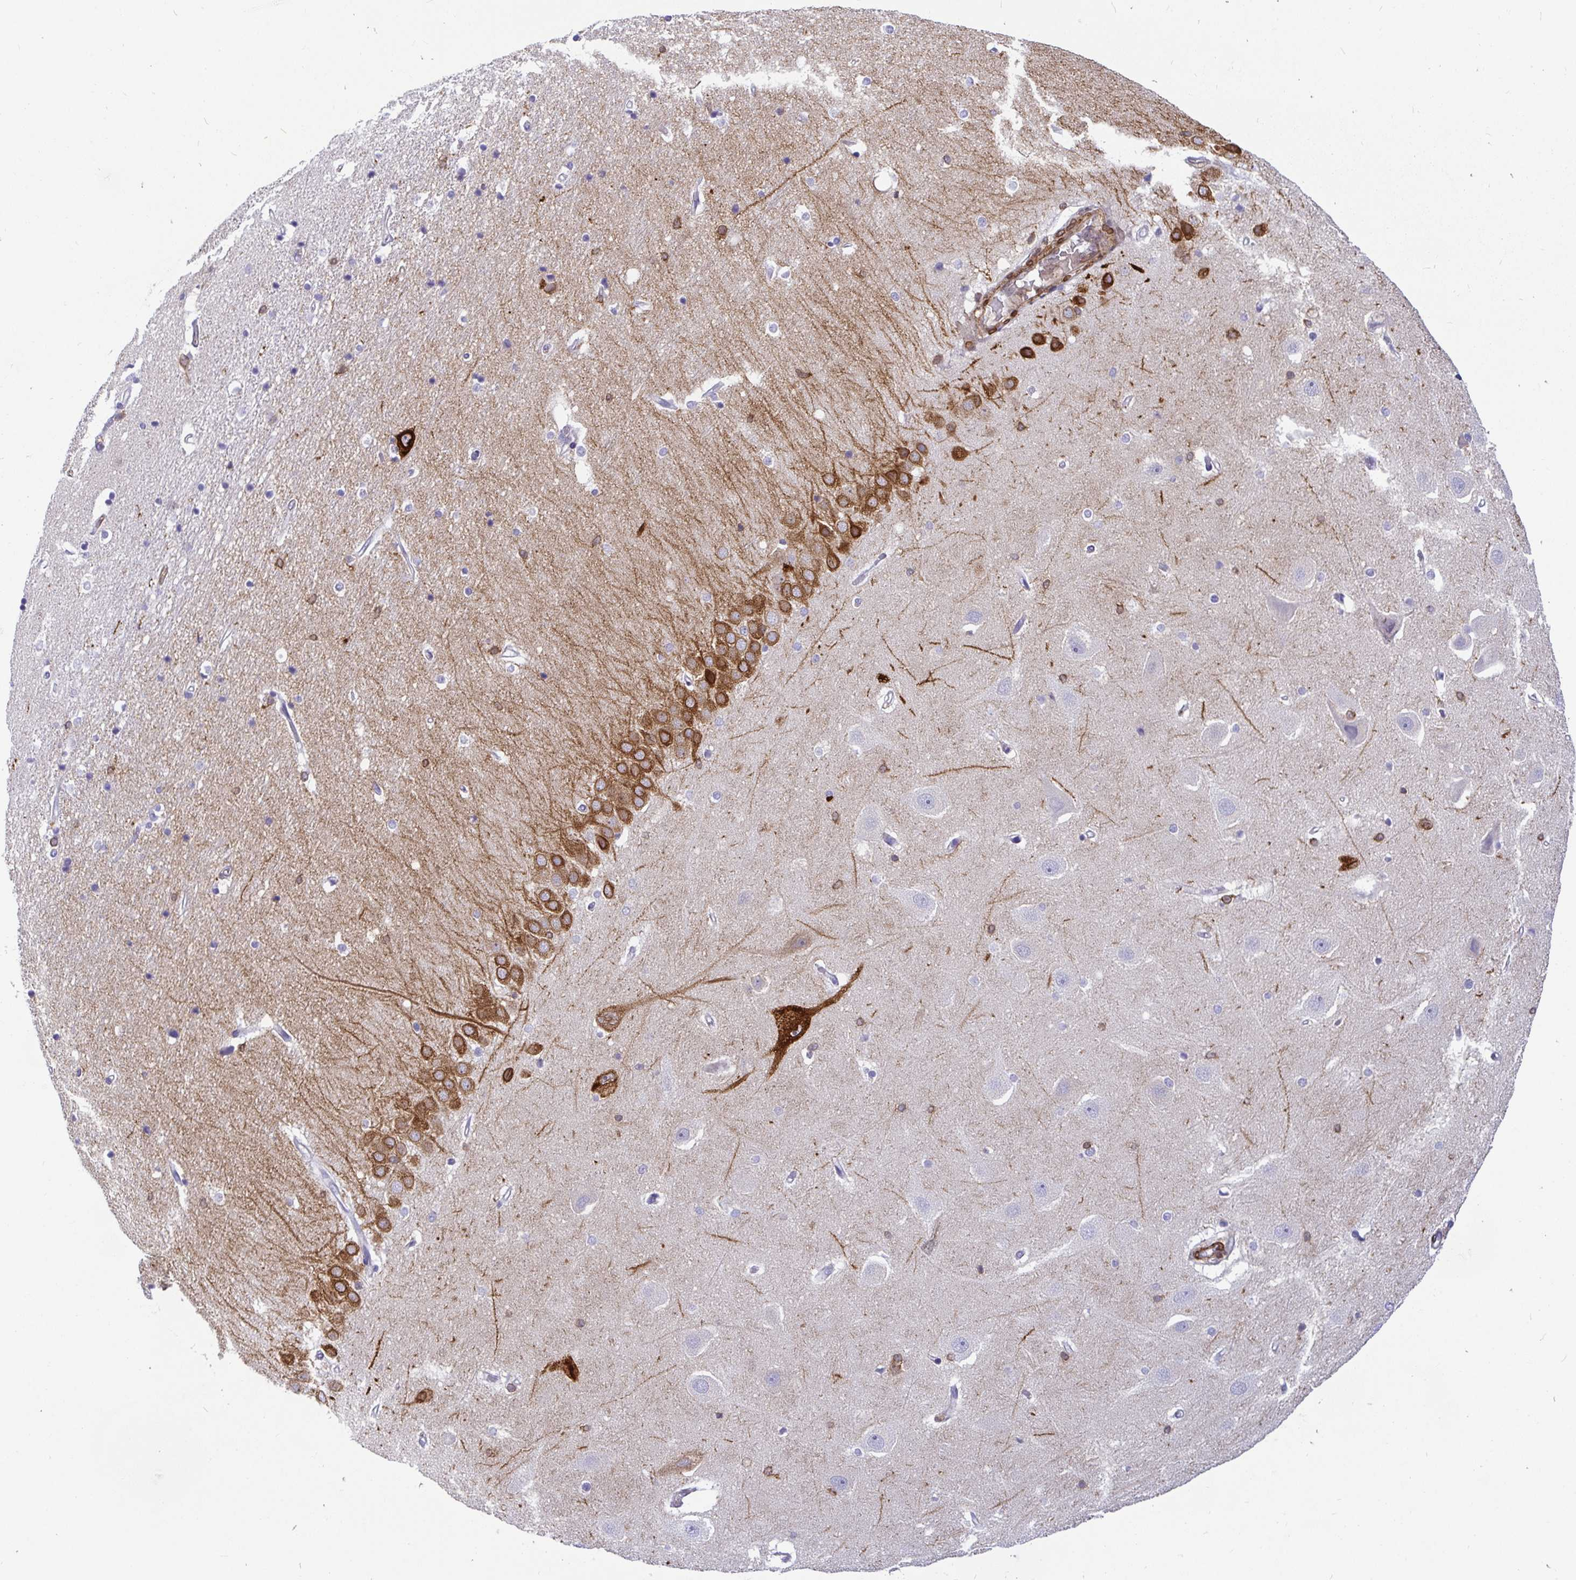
{"staining": {"intensity": "negative", "quantity": "none", "location": "none"}, "tissue": "hippocampus", "cell_type": "Glial cells", "image_type": "normal", "snomed": [{"axis": "morphology", "description": "Normal tissue, NOS"}, {"axis": "topography", "description": "Hippocampus"}], "caption": "Immunohistochemistry image of benign human hippocampus stained for a protein (brown), which displays no staining in glial cells. The staining is performed using DAB (3,3'-diaminobenzidine) brown chromogen with nuclei counter-stained in using hematoxylin.", "gene": "TP53I11", "patient": {"sex": "male", "age": 63}}